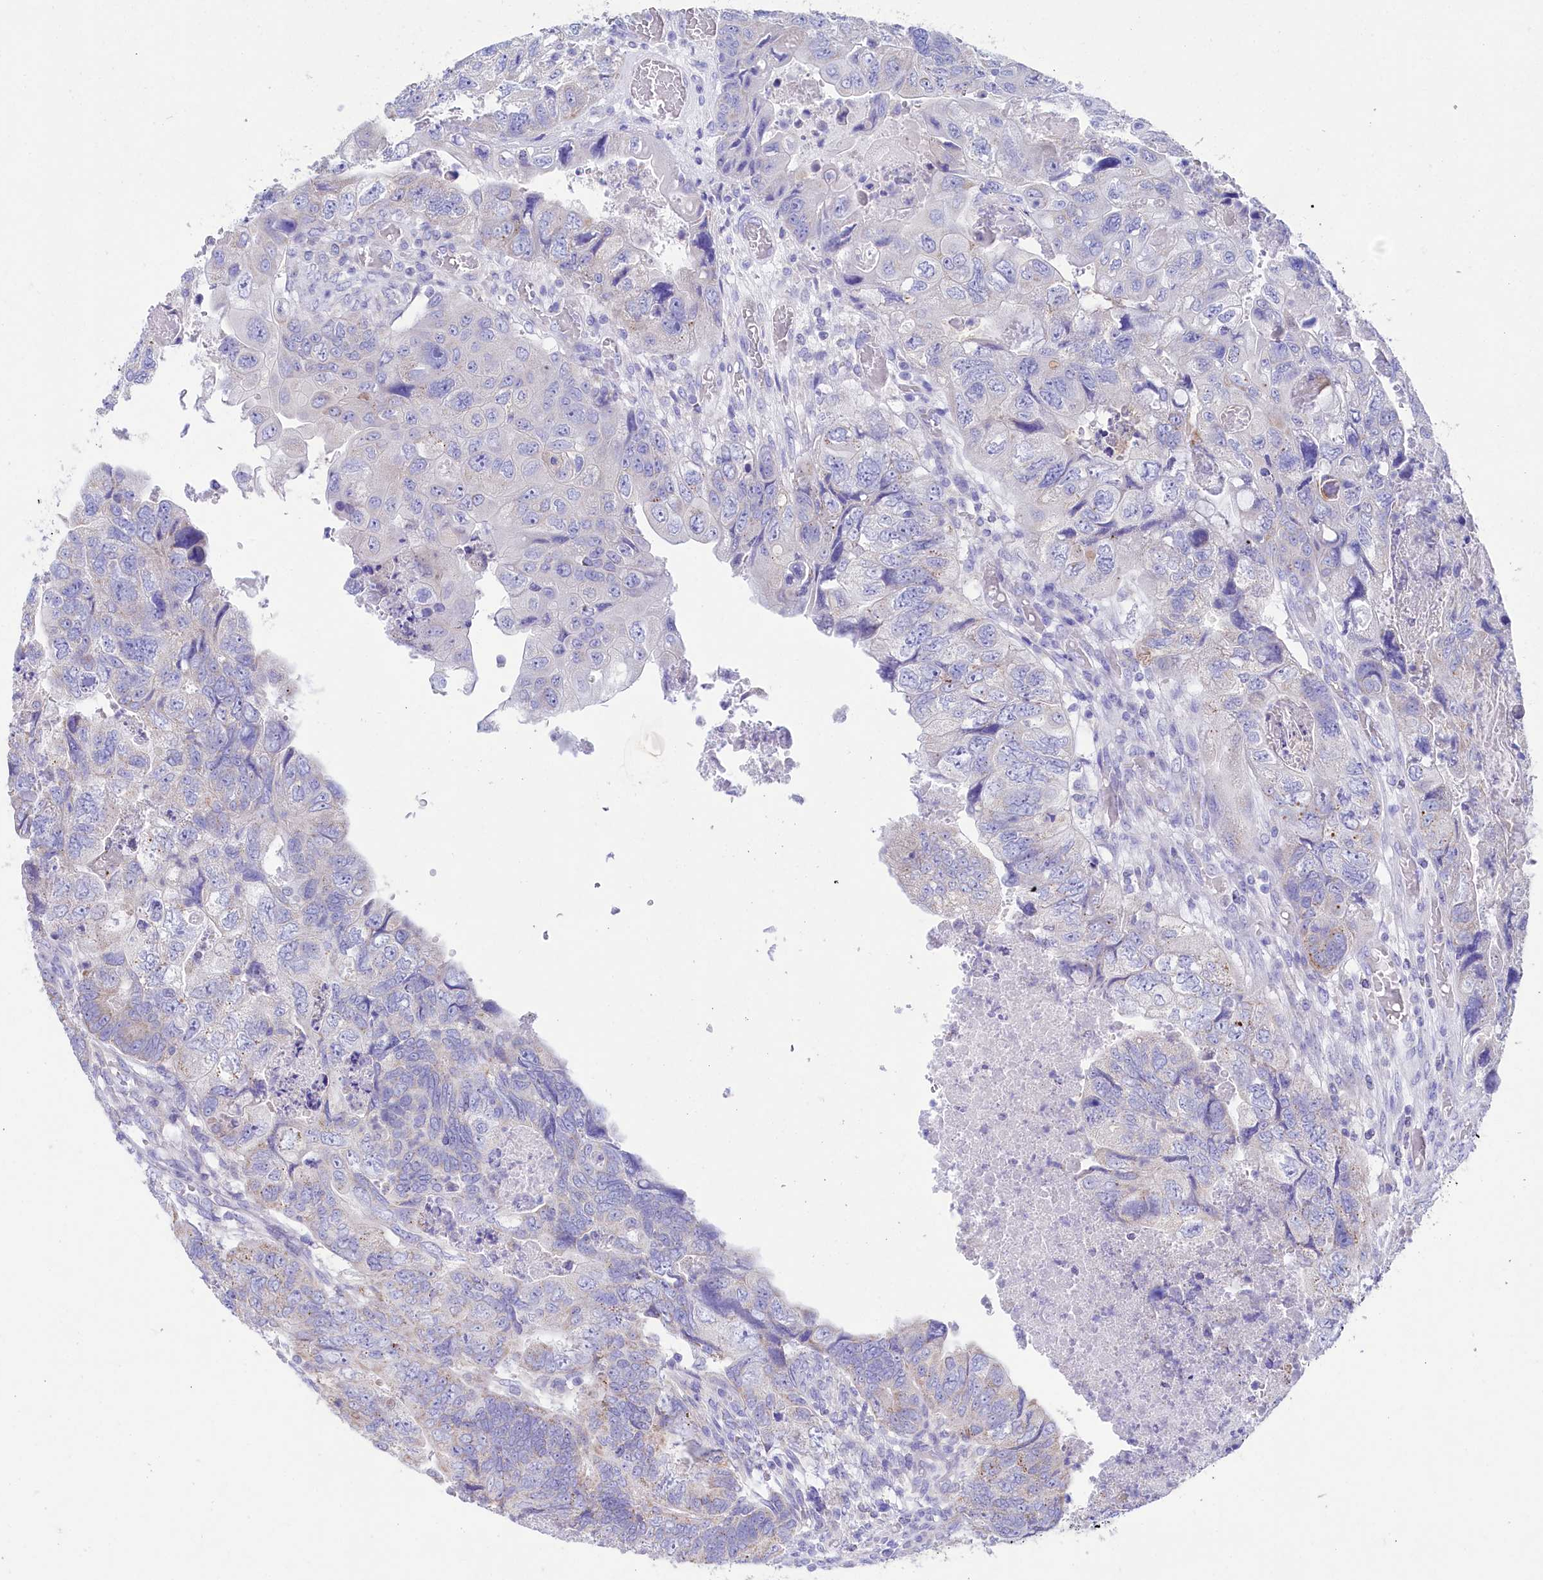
{"staining": {"intensity": "negative", "quantity": "none", "location": "none"}, "tissue": "colorectal cancer", "cell_type": "Tumor cells", "image_type": "cancer", "snomed": [{"axis": "morphology", "description": "Adenocarcinoma, NOS"}, {"axis": "topography", "description": "Rectum"}], "caption": "An immunohistochemistry histopathology image of colorectal adenocarcinoma is shown. There is no staining in tumor cells of colorectal adenocarcinoma.", "gene": "VPS26B", "patient": {"sex": "male", "age": 63}}